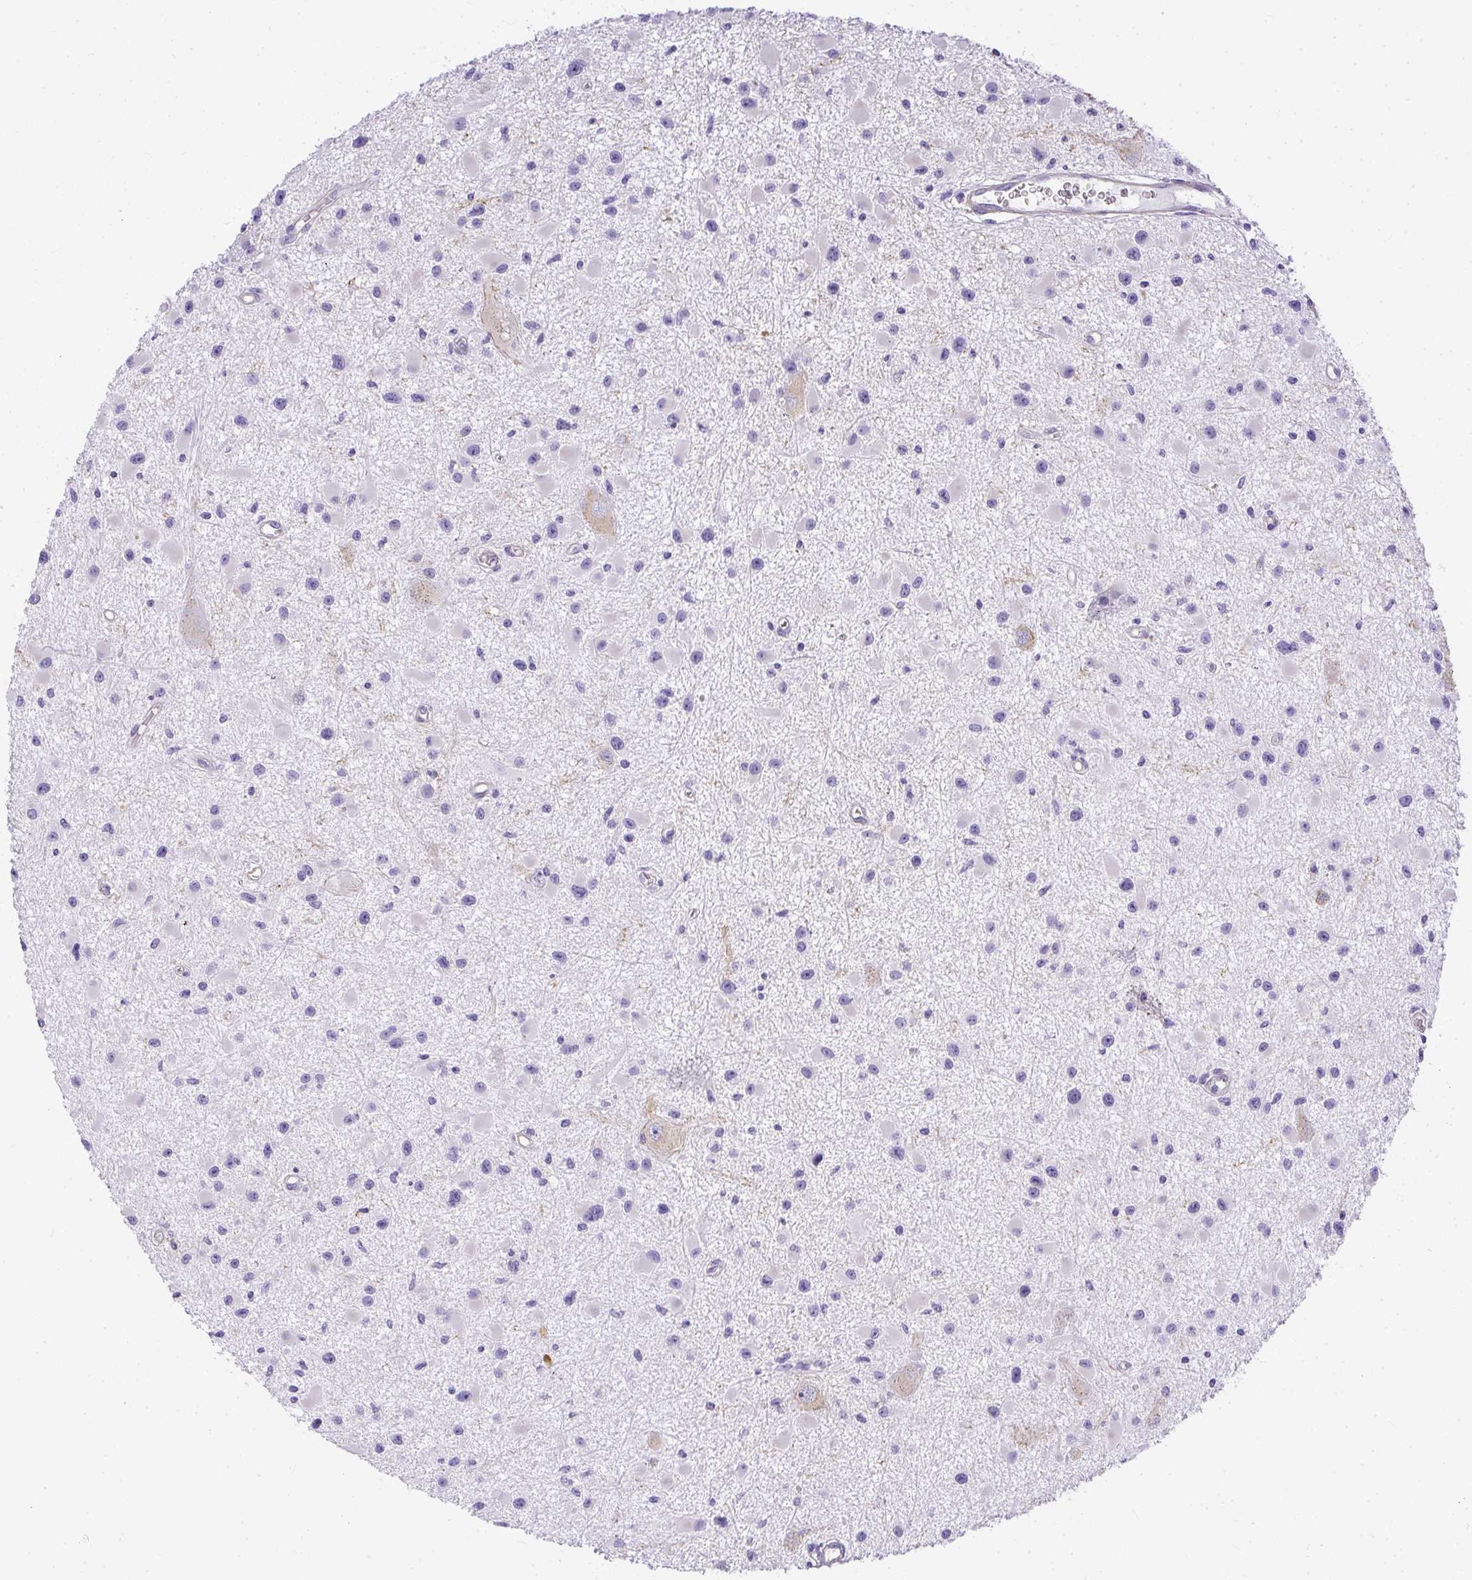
{"staining": {"intensity": "negative", "quantity": "none", "location": "none"}, "tissue": "glioma", "cell_type": "Tumor cells", "image_type": "cancer", "snomed": [{"axis": "morphology", "description": "Glioma, malignant, High grade"}, {"axis": "topography", "description": "Brain"}], "caption": "A micrograph of human high-grade glioma (malignant) is negative for staining in tumor cells.", "gene": "PLPPR3", "patient": {"sex": "male", "age": 54}}